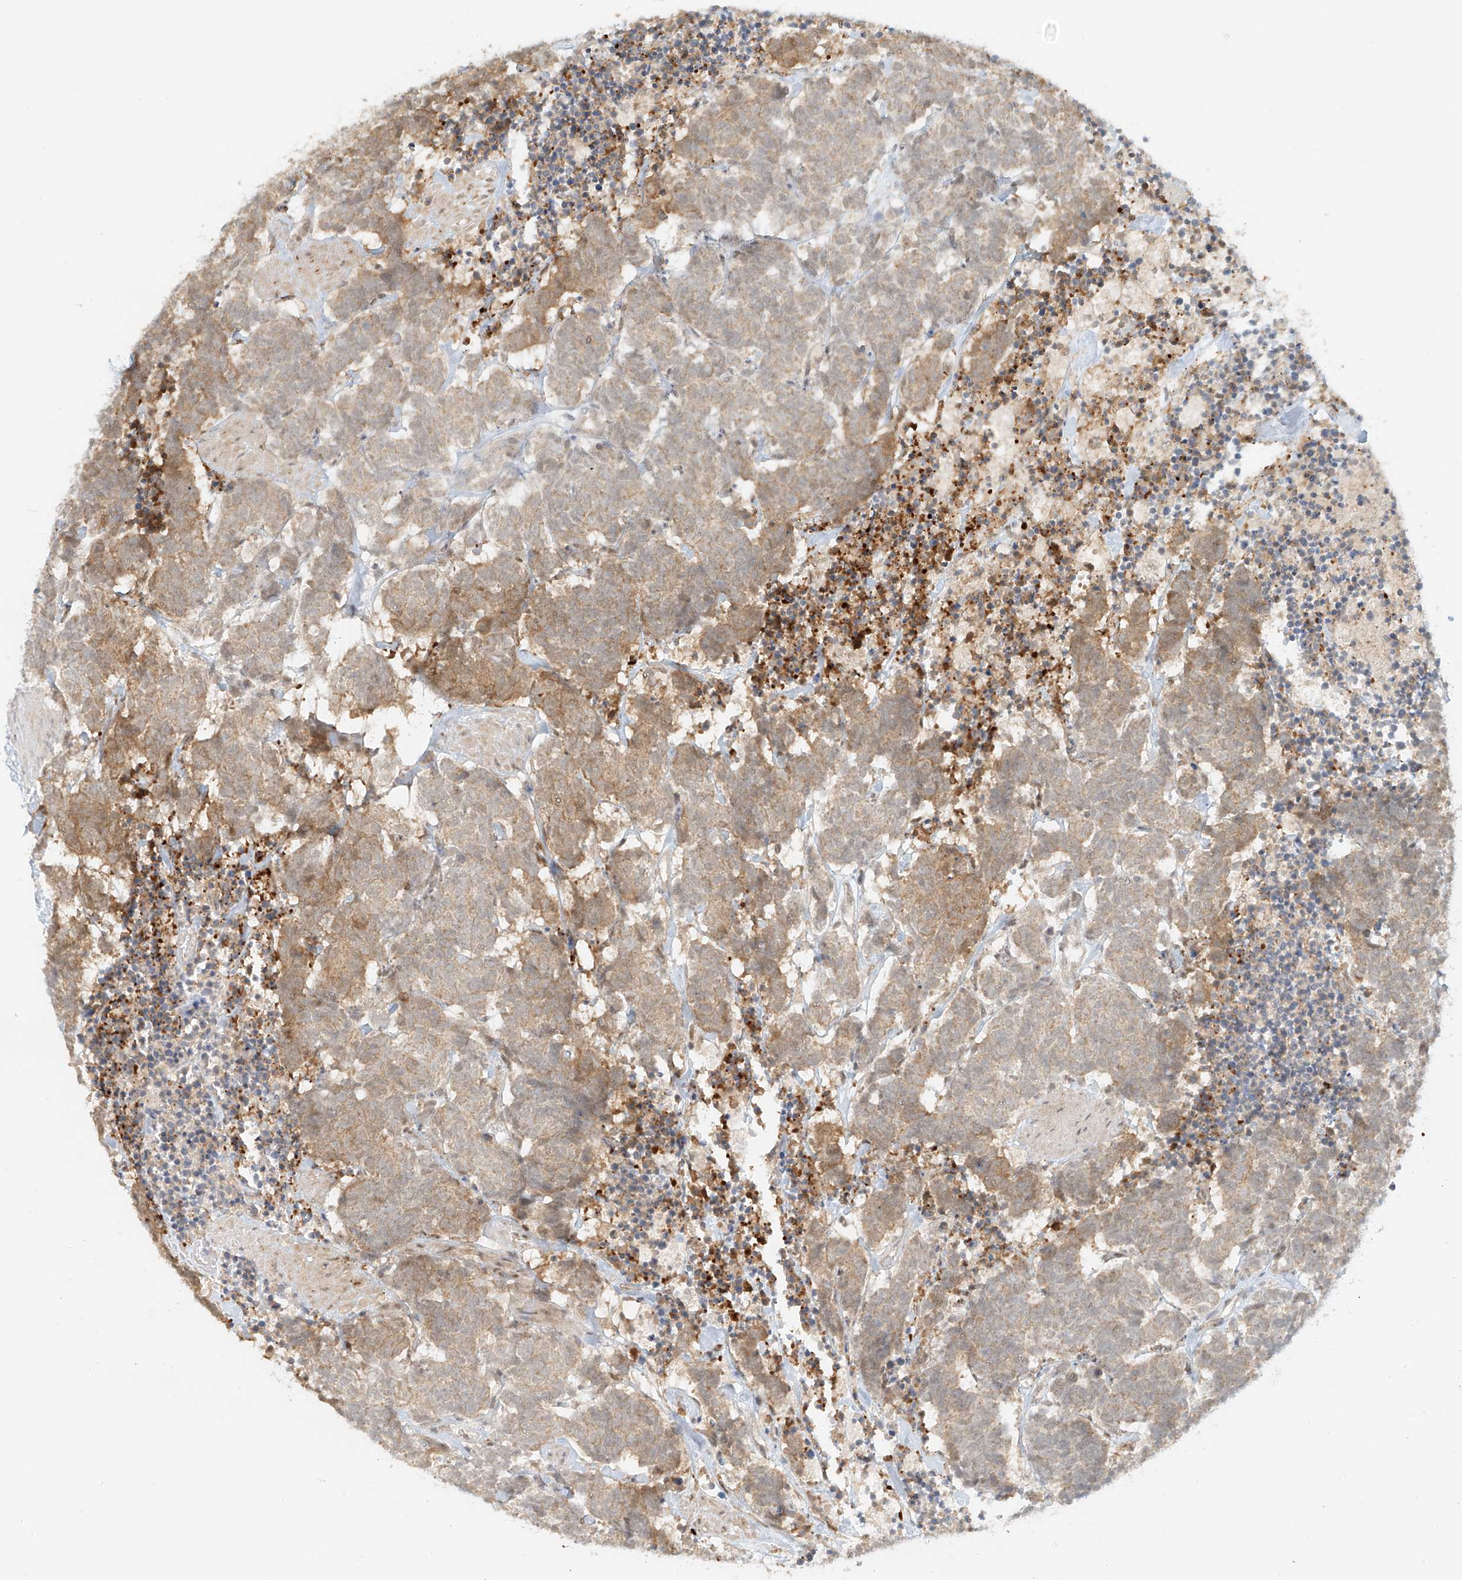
{"staining": {"intensity": "weak", "quantity": ">75%", "location": "cytoplasmic/membranous"}, "tissue": "carcinoid", "cell_type": "Tumor cells", "image_type": "cancer", "snomed": [{"axis": "morphology", "description": "Carcinoma, NOS"}, {"axis": "morphology", "description": "Carcinoid, malignant, NOS"}, {"axis": "topography", "description": "Urinary bladder"}], "caption": "Immunohistochemistry (DAB) staining of human carcinoid demonstrates weak cytoplasmic/membranous protein positivity in about >75% of tumor cells.", "gene": "MIPEP", "patient": {"sex": "male", "age": 57}}